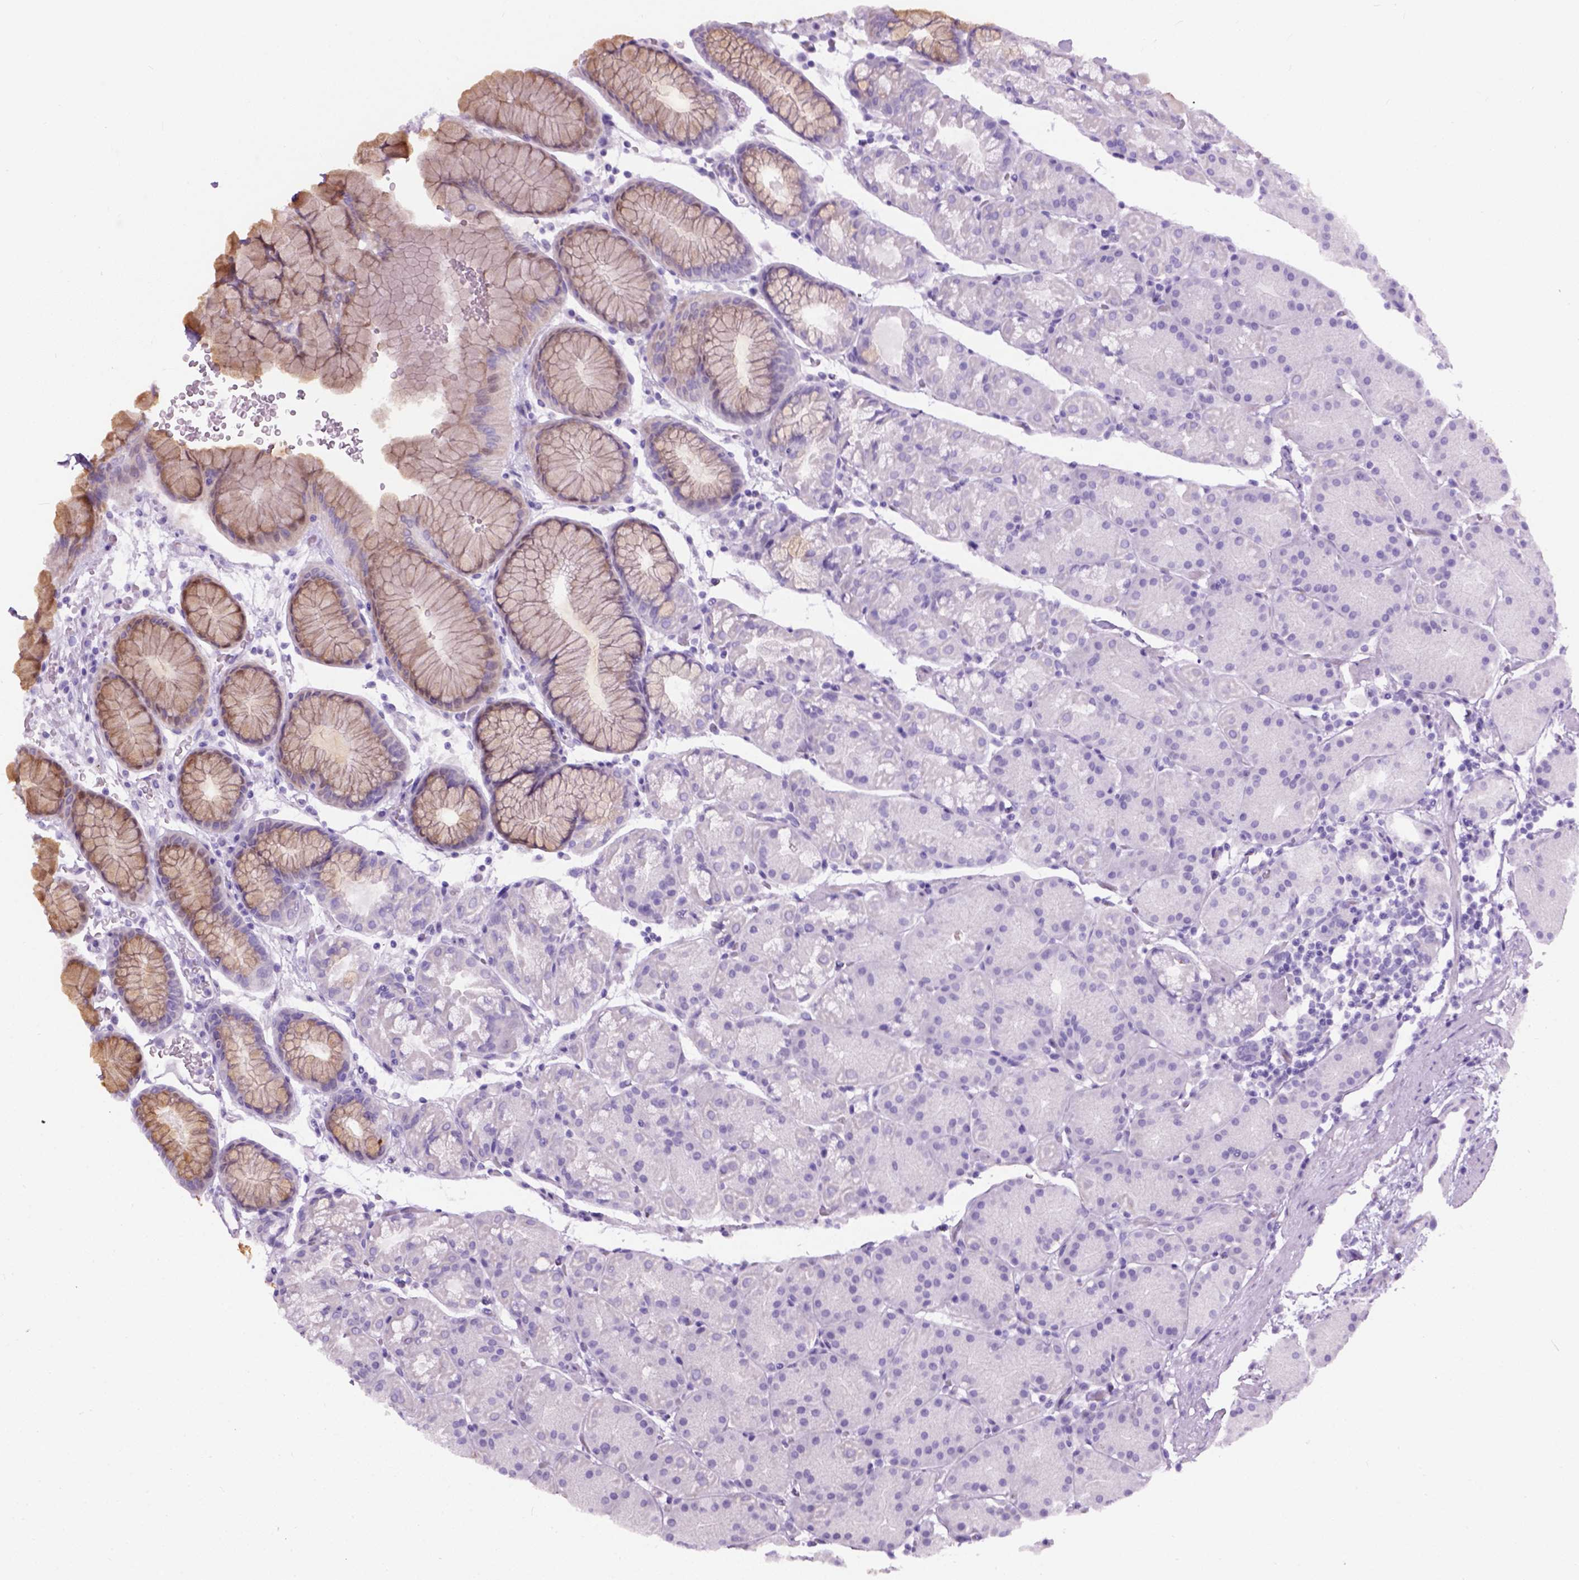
{"staining": {"intensity": "weak", "quantity": "25%-75%", "location": "cytoplasmic/membranous"}, "tissue": "stomach", "cell_type": "Glandular cells", "image_type": "normal", "snomed": [{"axis": "morphology", "description": "Normal tissue, NOS"}, {"axis": "topography", "description": "Stomach, upper"}, {"axis": "topography", "description": "Stomach"}], "caption": "Glandular cells exhibit low levels of weak cytoplasmic/membranous staining in approximately 25%-75% of cells in benign stomach.", "gene": "AXDND1", "patient": {"sex": "male", "age": 76}}